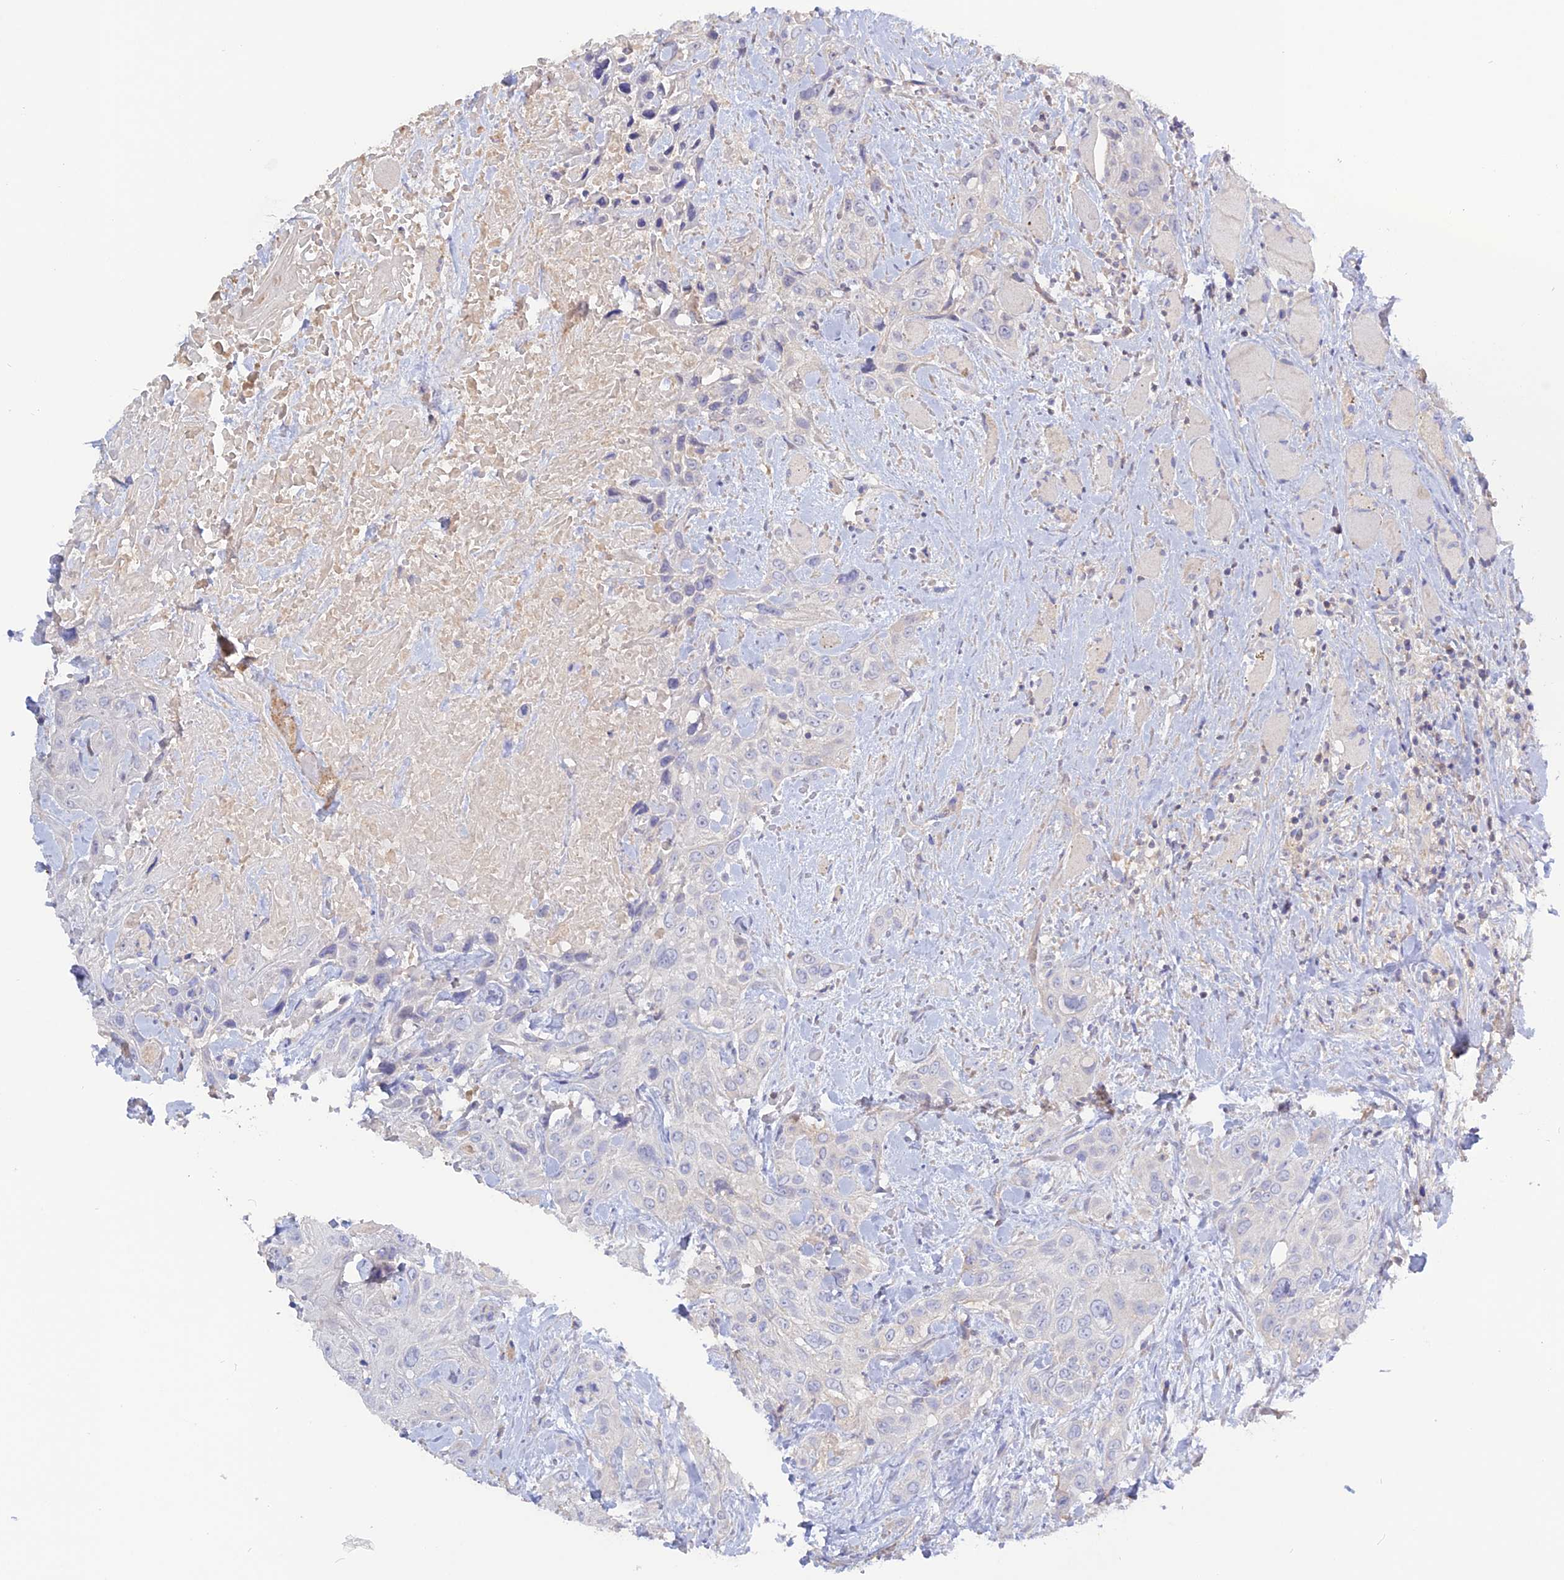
{"staining": {"intensity": "negative", "quantity": "none", "location": "none"}, "tissue": "head and neck cancer", "cell_type": "Tumor cells", "image_type": "cancer", "snomed": [{"axis": "morphology", "description": "Squamous cell carcinoma, NOS"}, {"axis": "topography", "description": "Head-Neck"}], "caption": "There is no significant positivity in tumor cells of squamous cell carcinoma (head and neck).", "gene": "ADGRA1", "patient": {"sex": "male", "age": 81}}